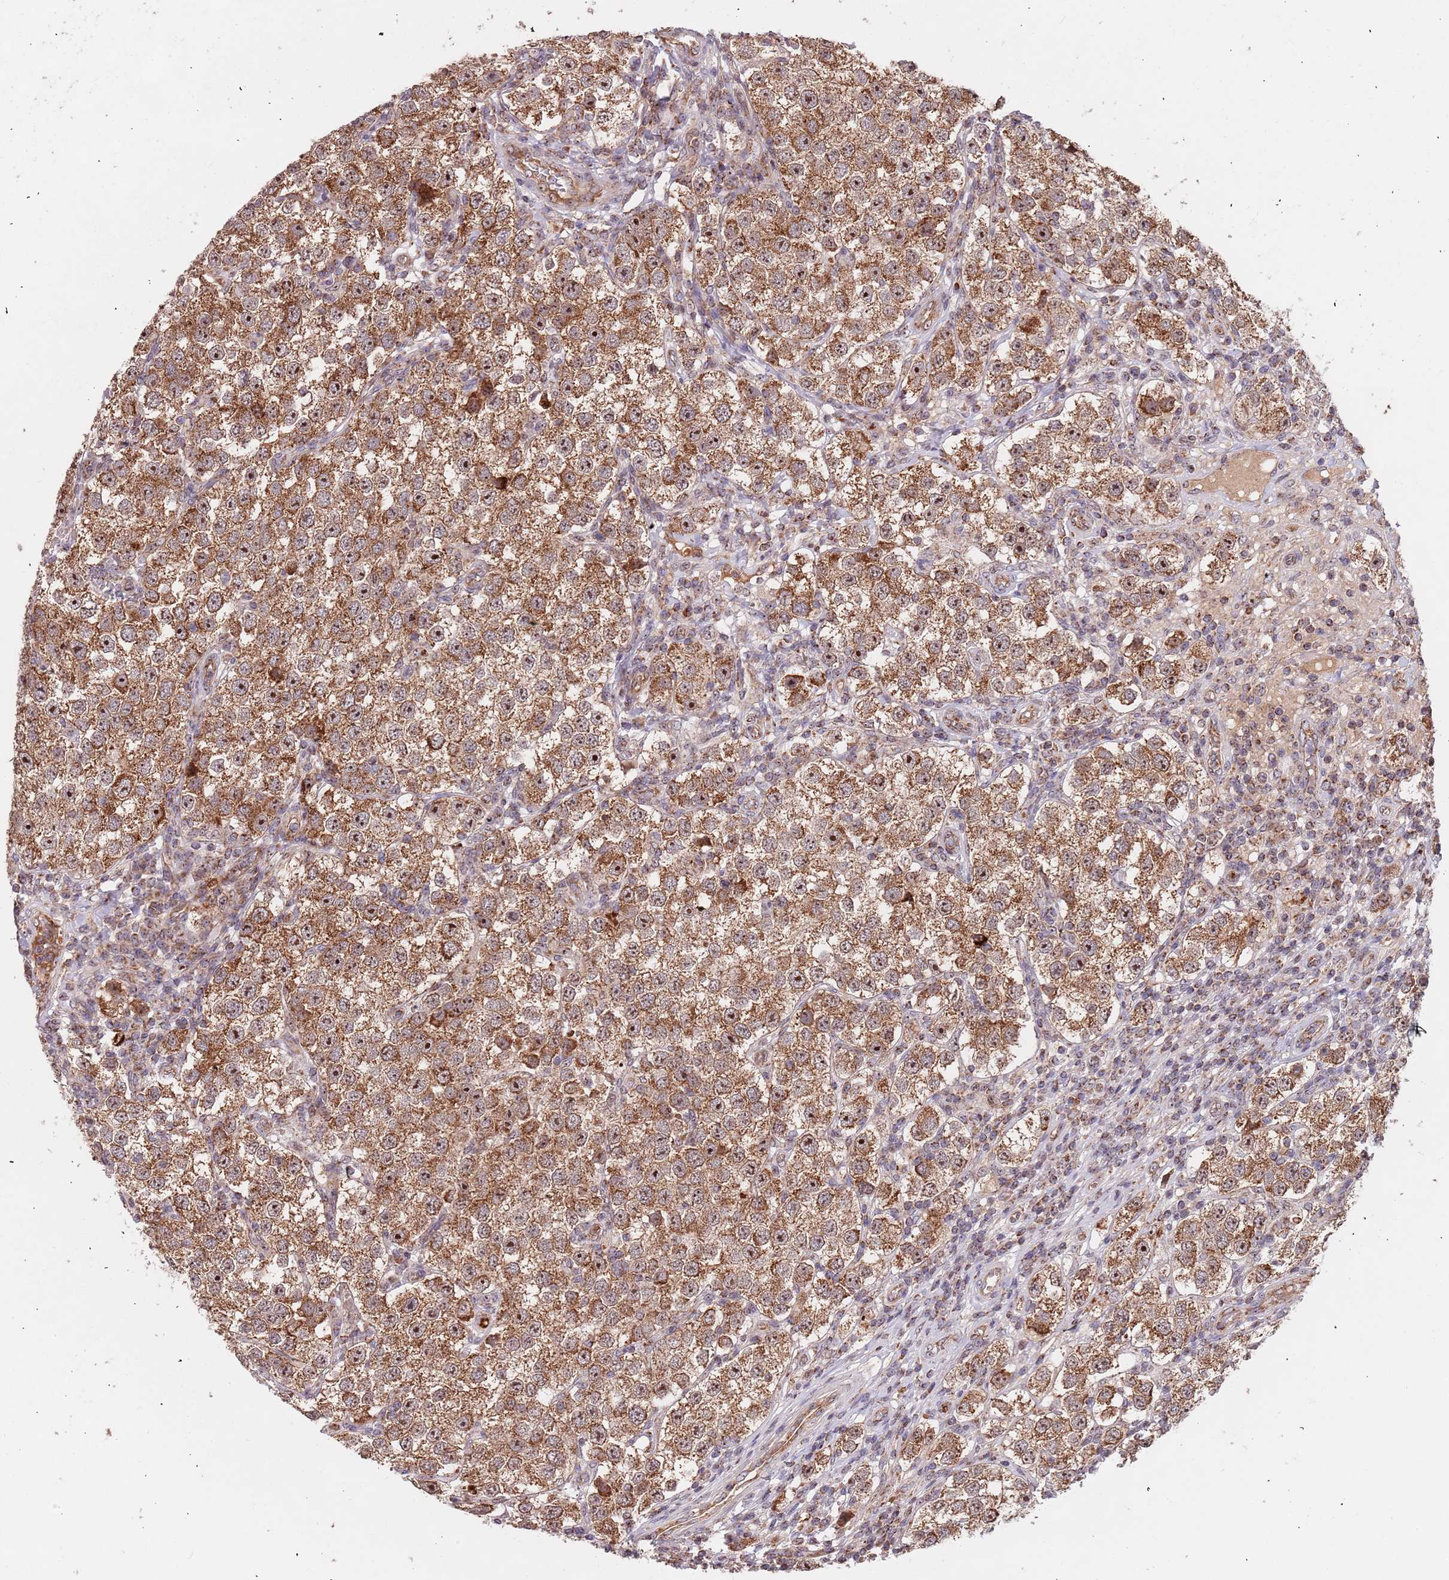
{"staining": {"intensity": "strong", "quantity": ">75%", "location": "cytoplasmic/membranous,nuclear"}, "tissue": "testis cancer", "cell_type": "Tumor cells", "image_type": "cancer", "snomed": [{"axis": "morphology", "description": "Seminoma, NOS"}, {"axis": "topography", "description": "Testis"}], "caption": "Strong cytoplasmic/membranous and nuclear staining is seen in about >75% of tumor cells in testis cancer. The protein of interest is shown in brown color, while the nuclei are stained blue.", "gene": "DCHS1", "patient": {"sex": "male", "age": 37}}